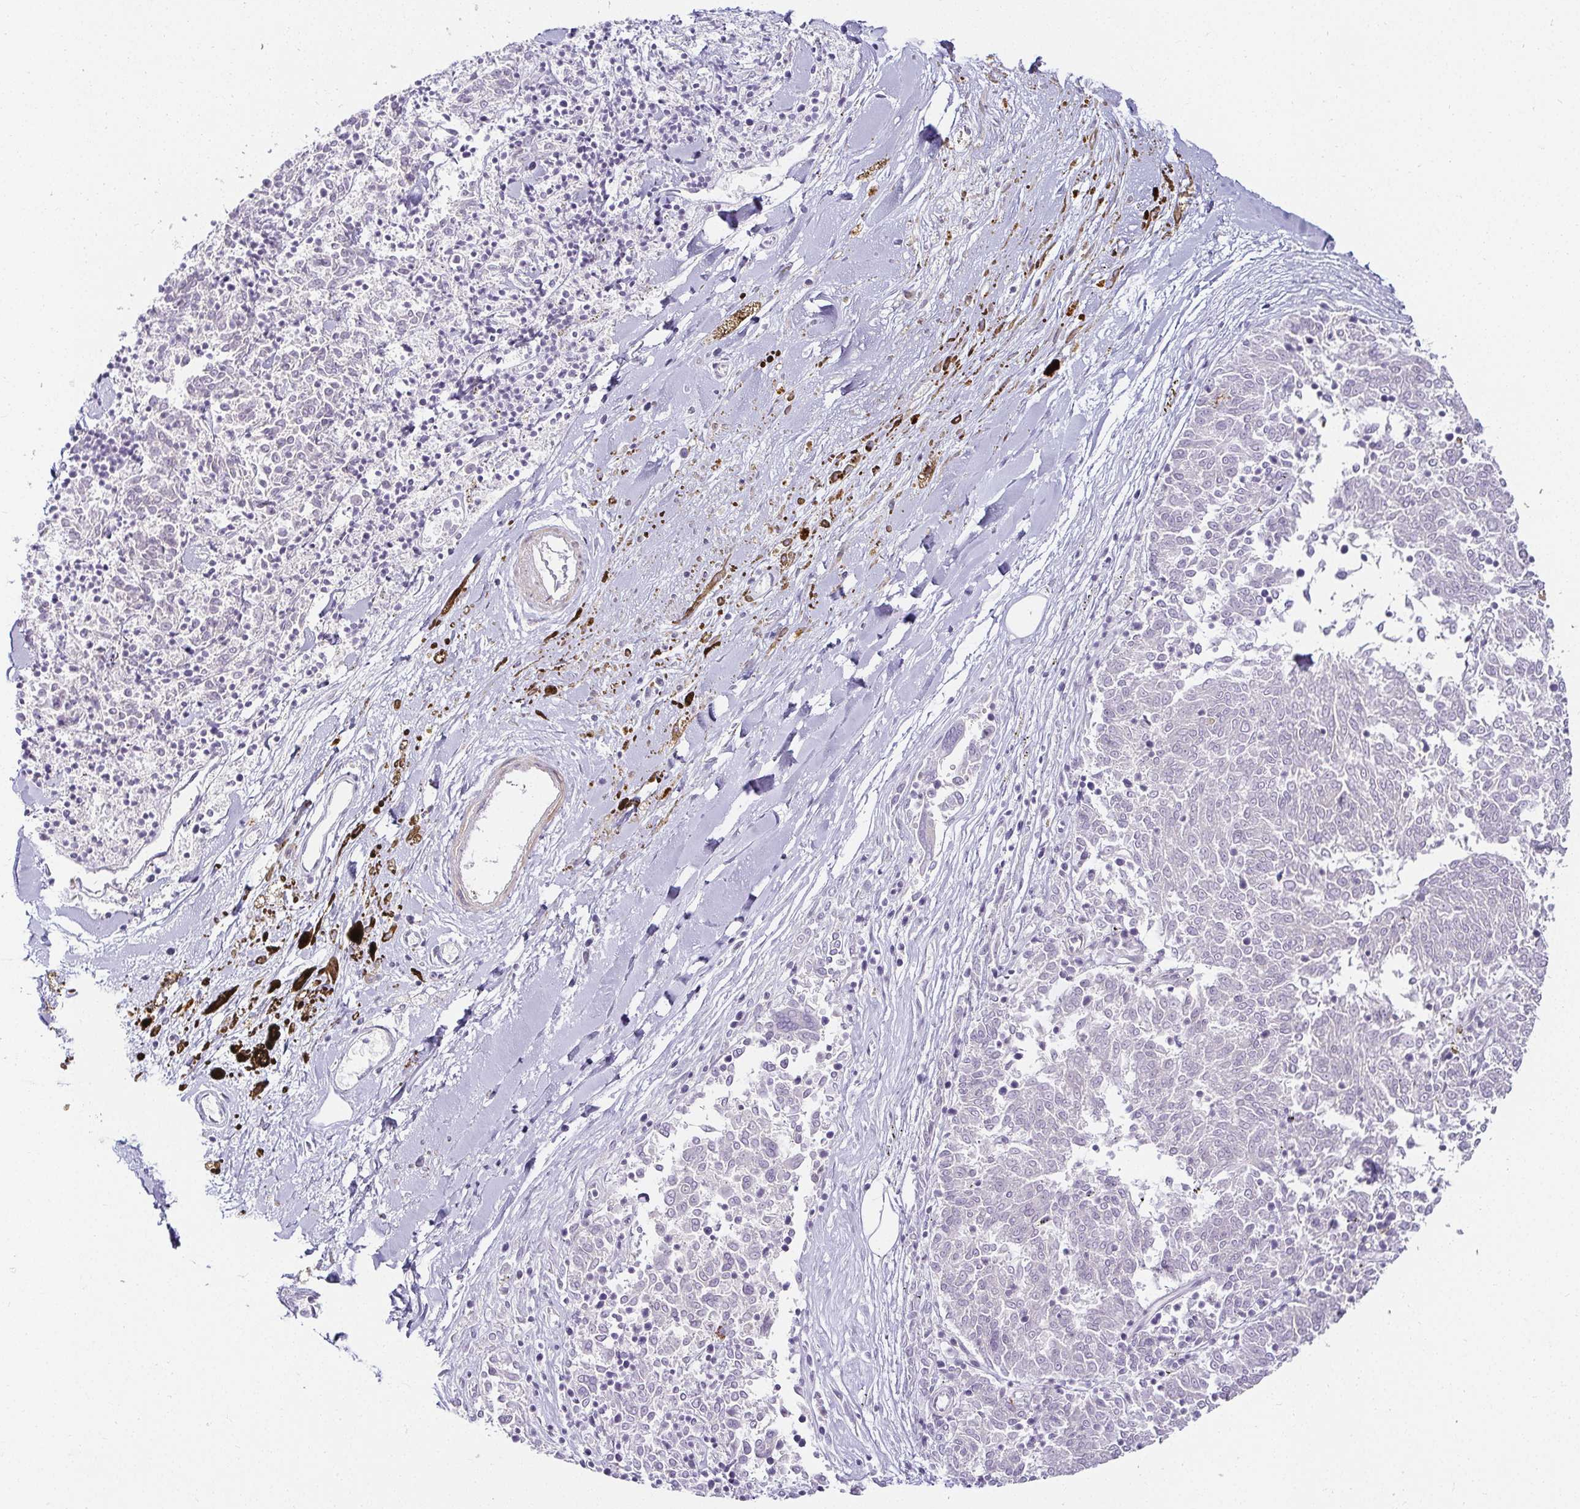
{"staining": {"intensity": "negative", "quantity": "none", "location": "none"}, "tissue": "melanoma", "cell_type": "Tumor cells", "image_type": "cancer", "snomed": [{"axis": "morphology", "description": "Malignant melanoma, NOS"}, {"axis": "topography", "description": "Skin"}], "caption": "IHC image of melanoma stained for a protein (brown), which reveals no staining in tumor cells. The staining is performed using DAB (3,3'-diaminobenzidine) brown chromogen with nuclei counter-stained in using hematoxylin.", "gene": "ACAN", "patient": {"sex": "female", "age": 72}}